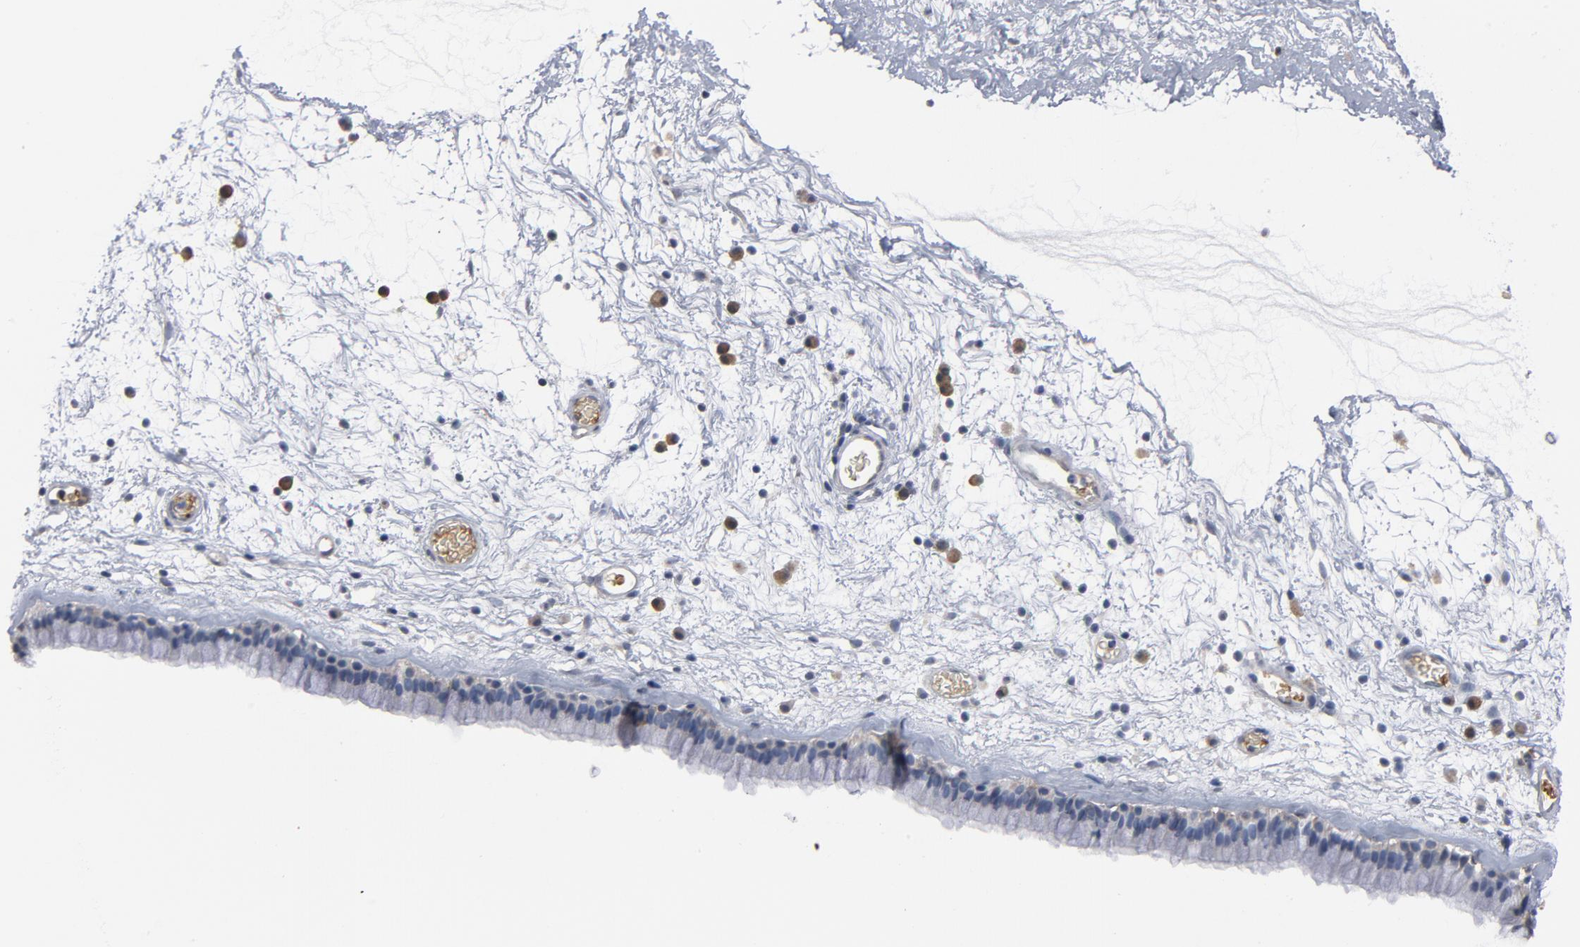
{"staining": {"intensity": "weak", "quantity": ">75%", "location": "cytoplasmic/membranous"}, "tissue": "nasopharynx", "cell_type": "Respiratory epithelial cells", "image_type": "normal", "snomed": [{"axis": "morphology", "description": "Normal tissue, NOS"}, {"axis": "morphology", "description": "Inflammation, NOS"}, {"axis": "topography", "description": "Nasopharynx"}], "caption": "Protein expression analysis of unremarkable nasopharynx demonstrates weak cytoplasmic/membranous expression in about >75% of respiratory epithelial cells. The protein is shown in brown color, while the nuclei are stained blue.", "gene": "PRDX1", "patient": {"sex": "male", "age": 48}}